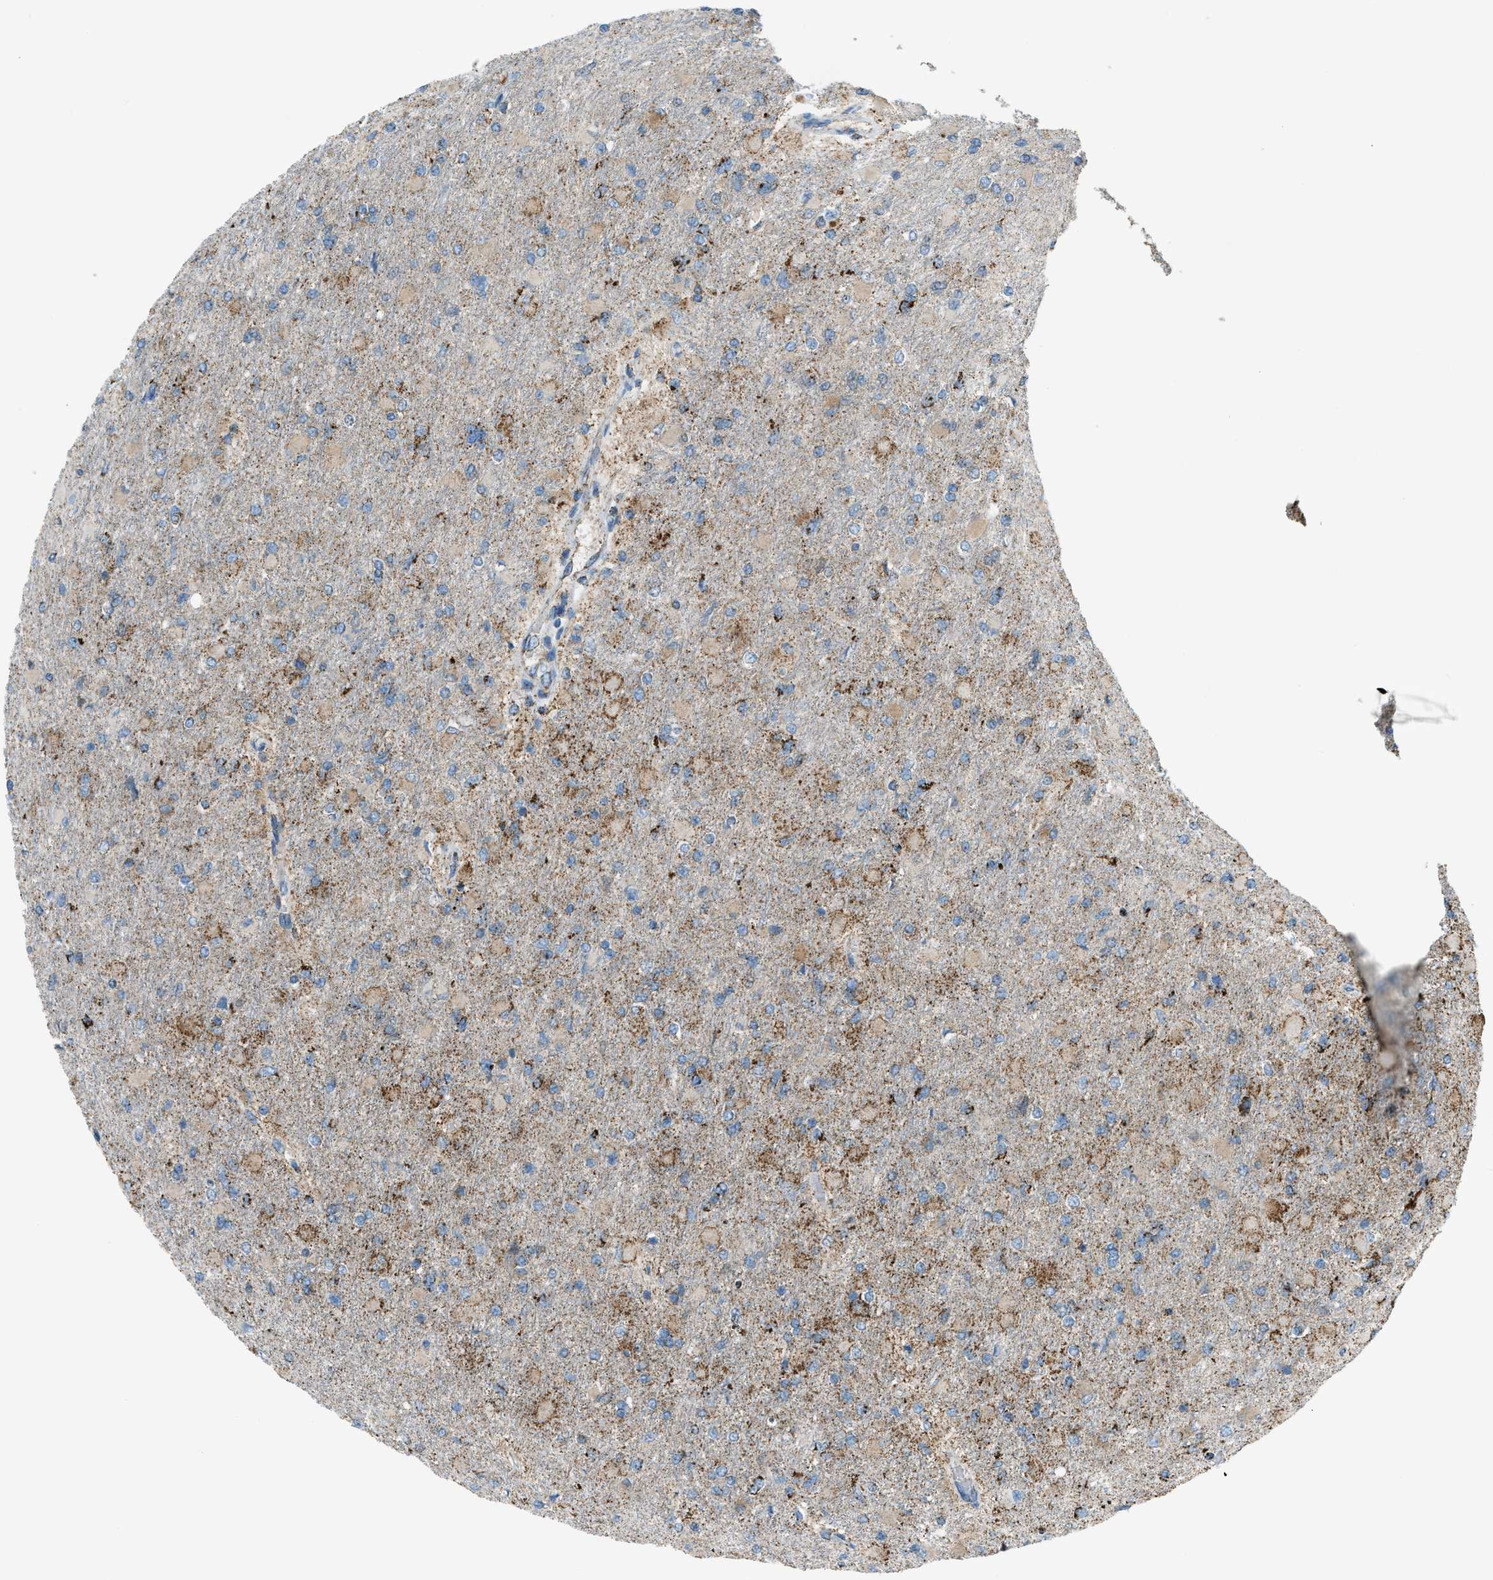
{"staining": {"intensity": "moderate", "quantity": ">75%", "location": "cytoplasmic/membranous"}, "tissue": "glioma", "cell_type": "Tumor cells", "image_type": "cancer", "snomed": [{"axis": "morphology", "description": "Glioma, malignant, High grade"}, {"axis": "topography", "description": "Cerebral cortex"}], "caption": "A medium amount of moderate cytoplasmic/membranous staining is identified in about >75% of tumor cells in malignant high-grade glioma tissue.", "gene": "MDH2", "patient": {"sex": "female", "age": 36}}